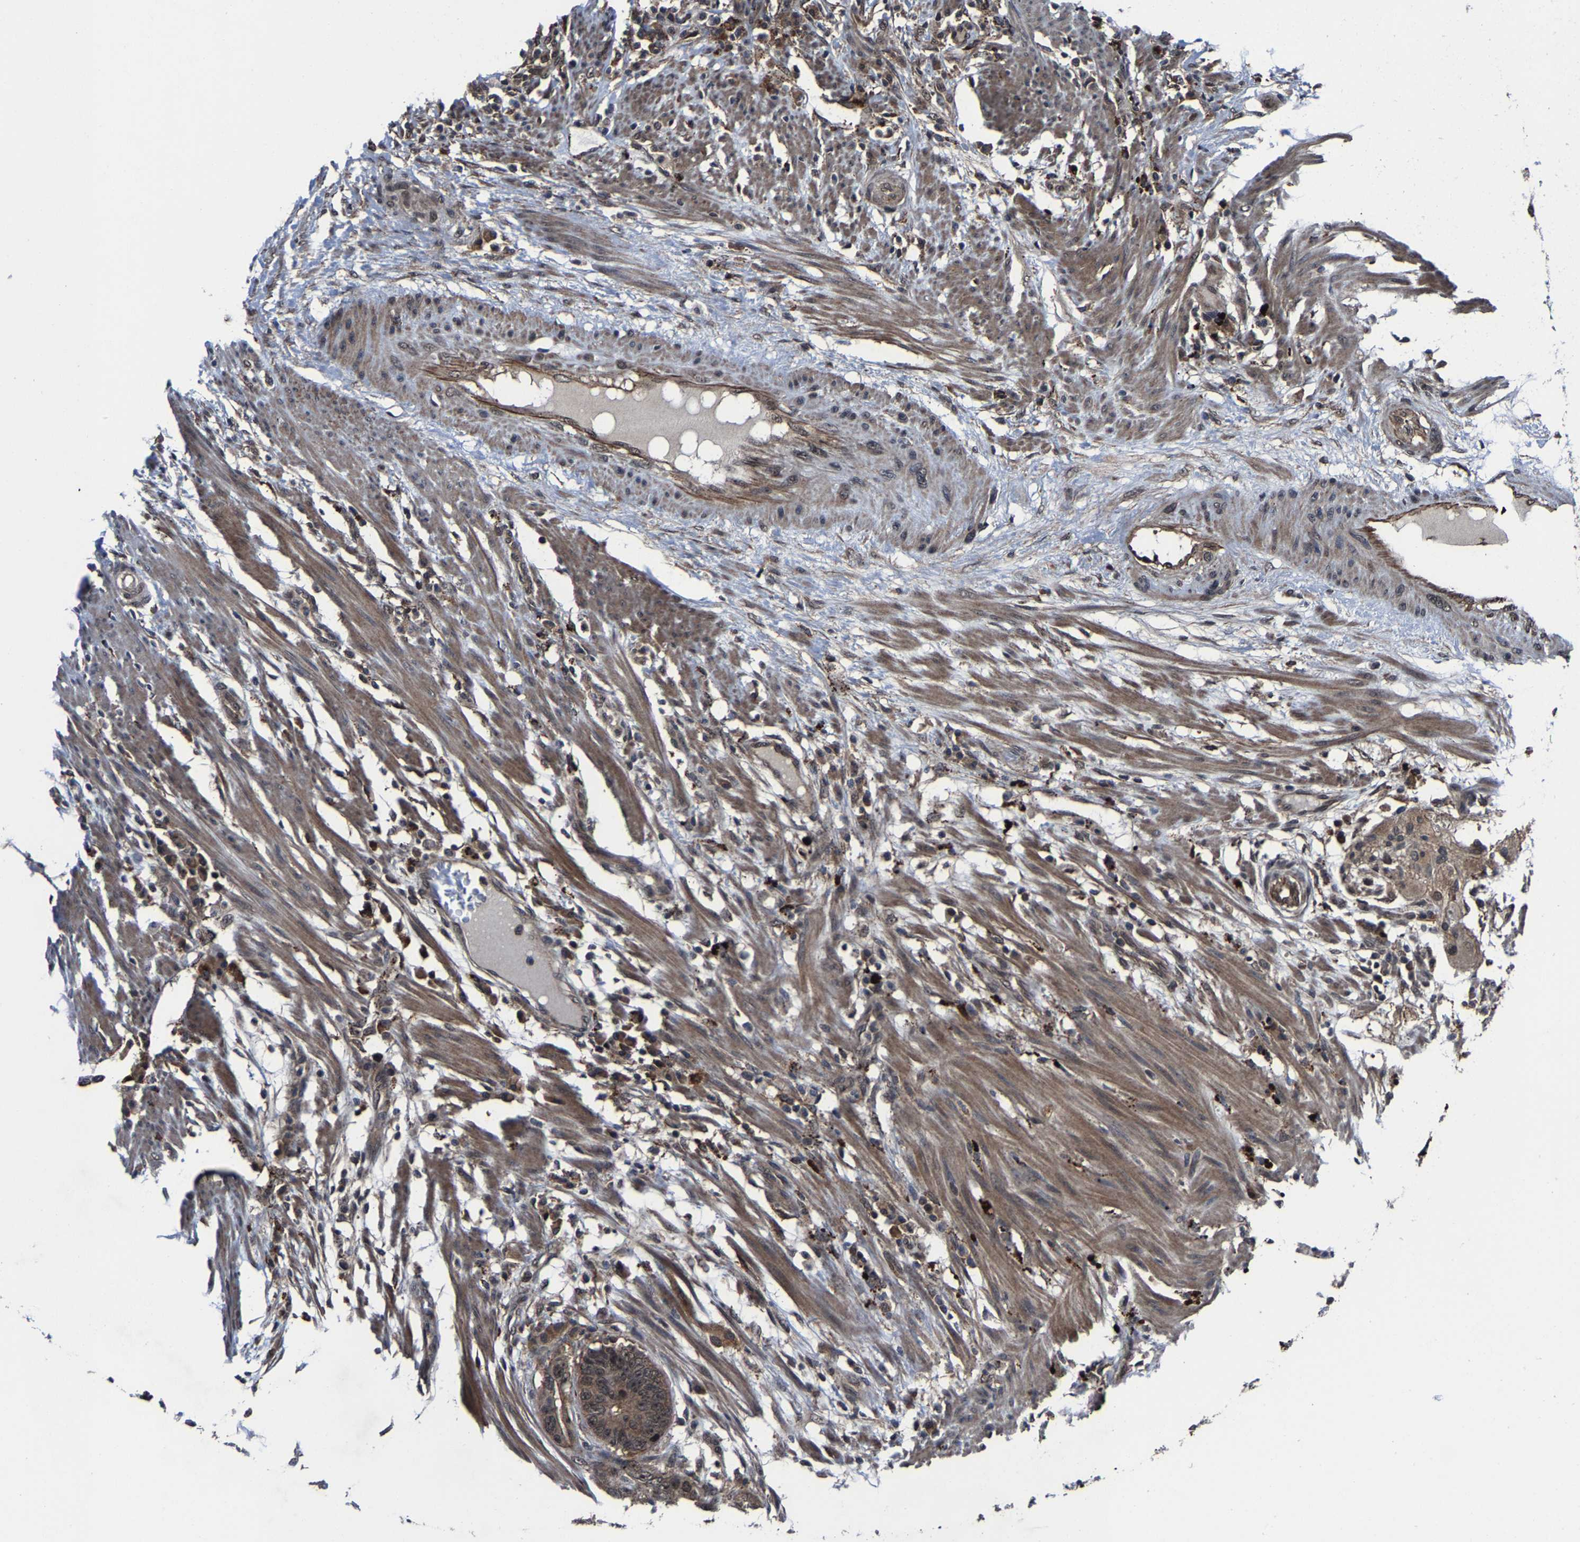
{"staining": {"intensity": "moderate", "quantity": ">75%", "location": "cytoplasmic/membranous,nuclear"}, "tissue": "colorectal cancer", "cell_type": "Tumor cells", "image_type": "cancer", "snomed": [{"axis": "morphology", "description": "Adenocarcinoma, NOS"}, {"axis": "topography", "description": "Colon"}], "caption": "Protein expression analysis of colorectal adenocarcinoma shows moderate cytoplasmic/membranous and nuclear staining in approximately >75% of tumor cells.", "gene": "ZCCHC7", "patient": {"sex": "male", "age": 56}}